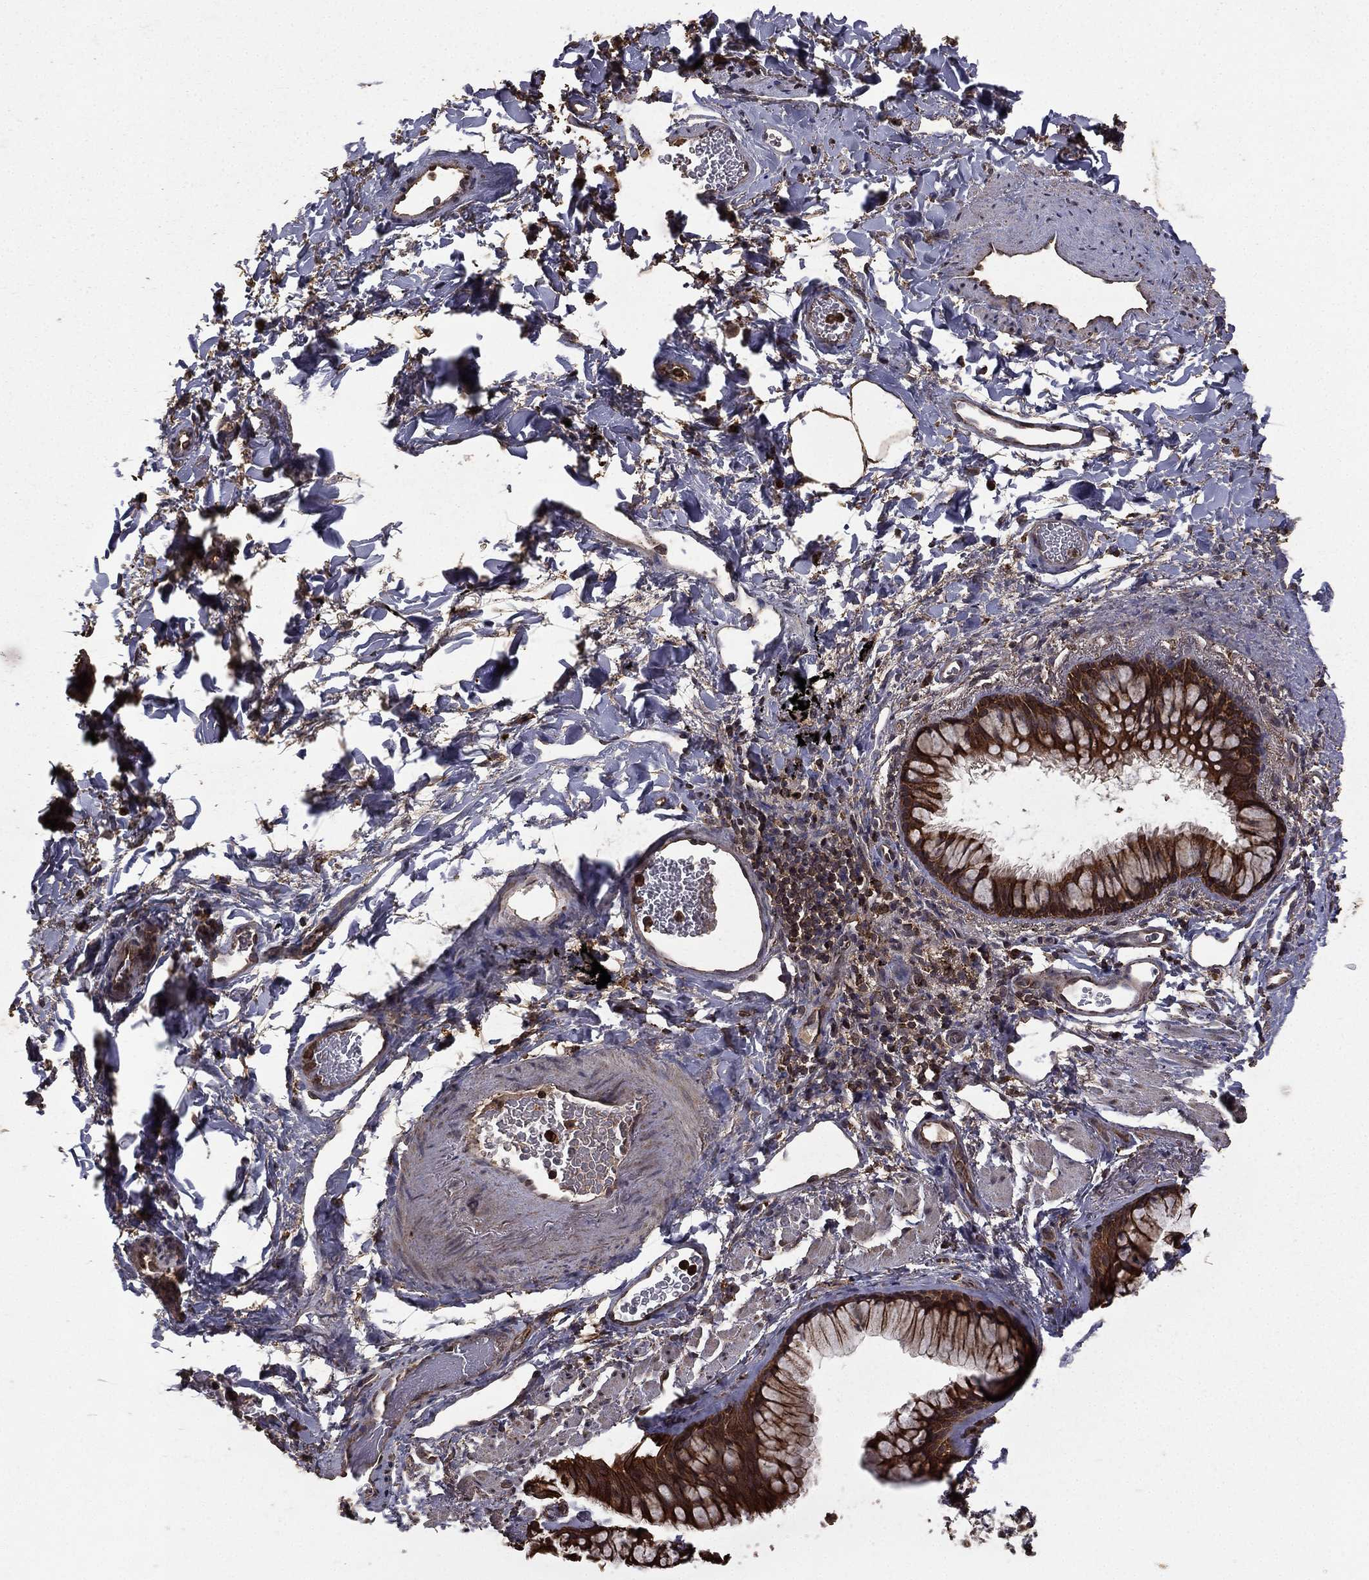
{"staining": {"intensity": "negative", "quantity": "none", "location": "none"}, "tissue": "soft tissue", "cell_type": "Fibroblasts", "image_type": "normal", "snomed": [{"axis": "morphology", "description": "Normal tissue, NOS"}, {"axis": "morphology", "description": "Adenocarcinoma, NOS"}, {"axis": "topography", "description": "Cartilage tissue"}, {"axis": "topography", "description": "Lung"}], "caption": "High magnification brightfield microscopy of normal soft tissue stained with DAB (brown) and counterstained with hematoxylin (blue): fibroblasts show no significant expression.", "gene": "BIRC6", "patient": {"sex": "male", "age": 59}}